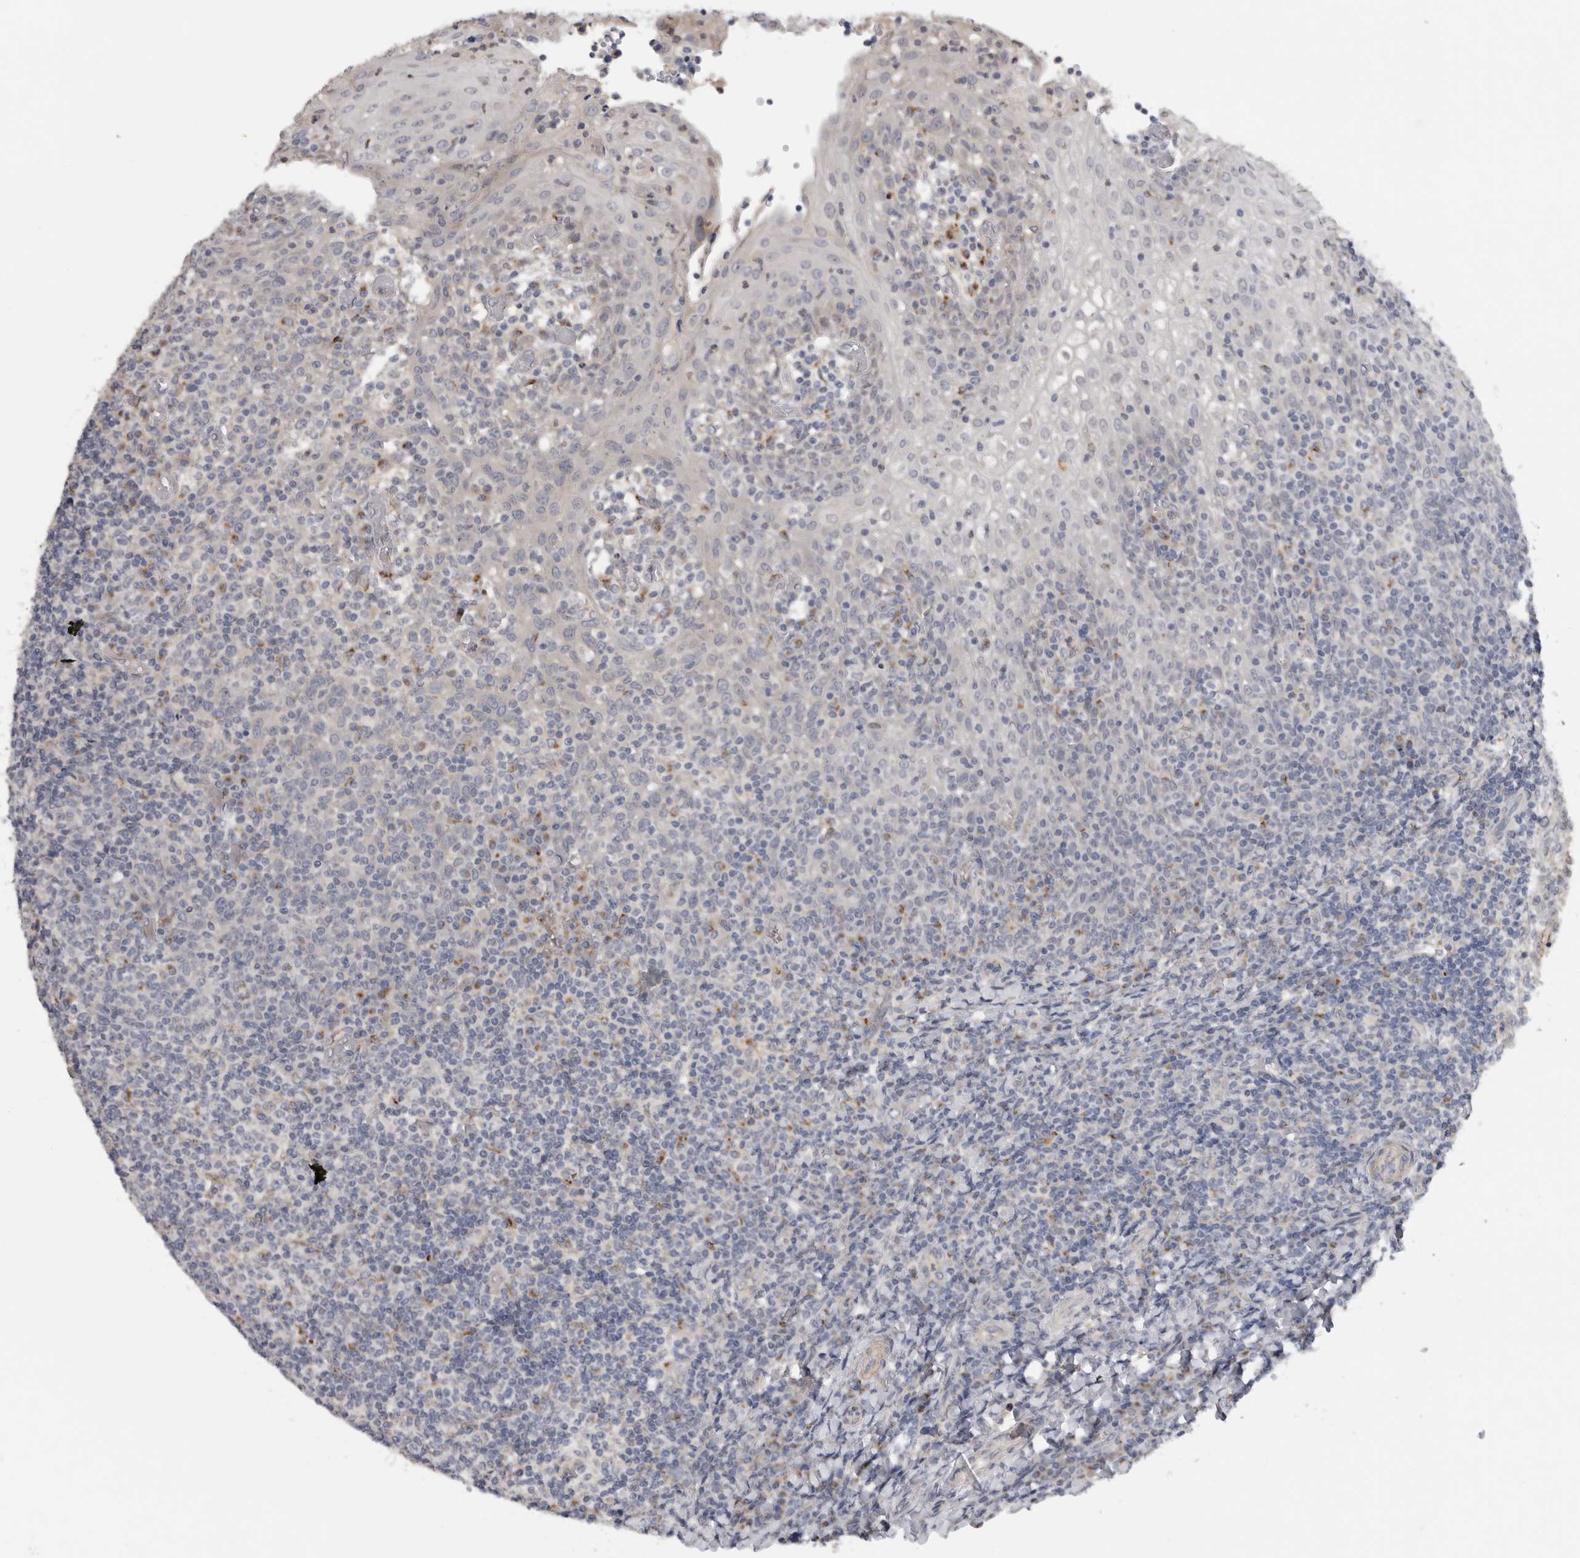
{"staining": {"intensity": "negative", "quantity": "none", "location": "none"}, "tissue": "tonsil", "cell_type": "Germinal center cells", "image_type": "normal", "snomed": [{"axis": "morphology", "description": "Normal tissue, NOS"}, {"axis": "topography", "description": "Tonsil"}], "caption": "Immunohistochemistry photomicrograph of unremarkable human tonsil stained for a protein (brown), which exhibits no positivity in germinal center cells. (DAB (3,3'-diaminobenzidine) immunohistochemistry (IHC) visualized using brightfield microscopy, high magnification).", "gene": "MGAT1", "patient": {"sex": "female", "age": 19}}